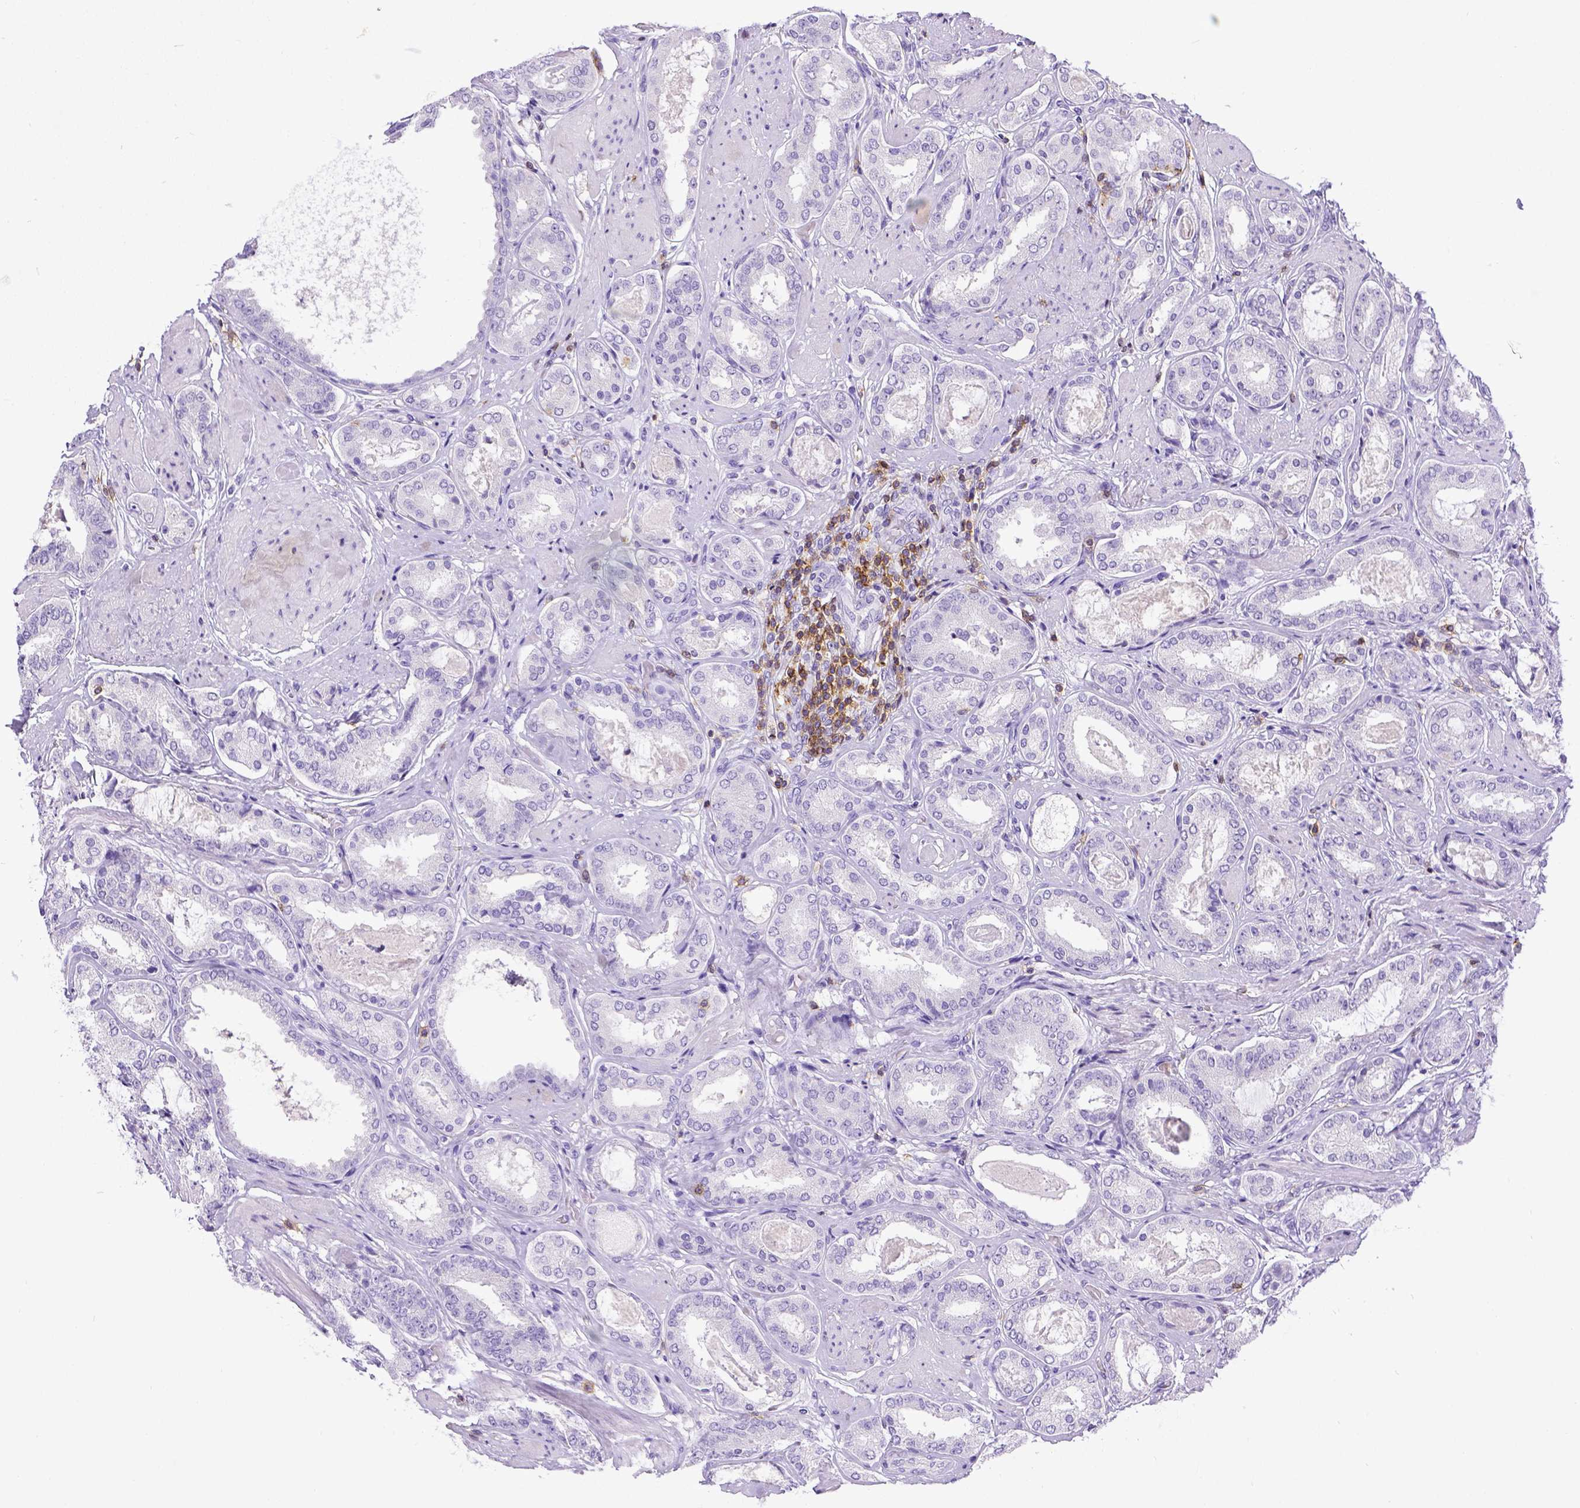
{"staining": {"intensity": "negative", "quantity": "none", "location": "none"}, "tissue": "prostate cancer", "cell_type": "Tumor cells", "image_type": "cancer", "snomed": [{"axis": "morphology", "description": "Adenocarcinoma, High grade"}, {"axis": "topography", "description": "Prostate"}], "caption": "Immunohistochemistry (IHC) image of neoplastic tissue: human prostate cancer stained with DAB shows no significant protein staining in tumor cells. (DAB IHC visualized using brightfield microscopy, high magnification).", "gene": "CD3E", "patient": {"sex": "male", "age": 63}}